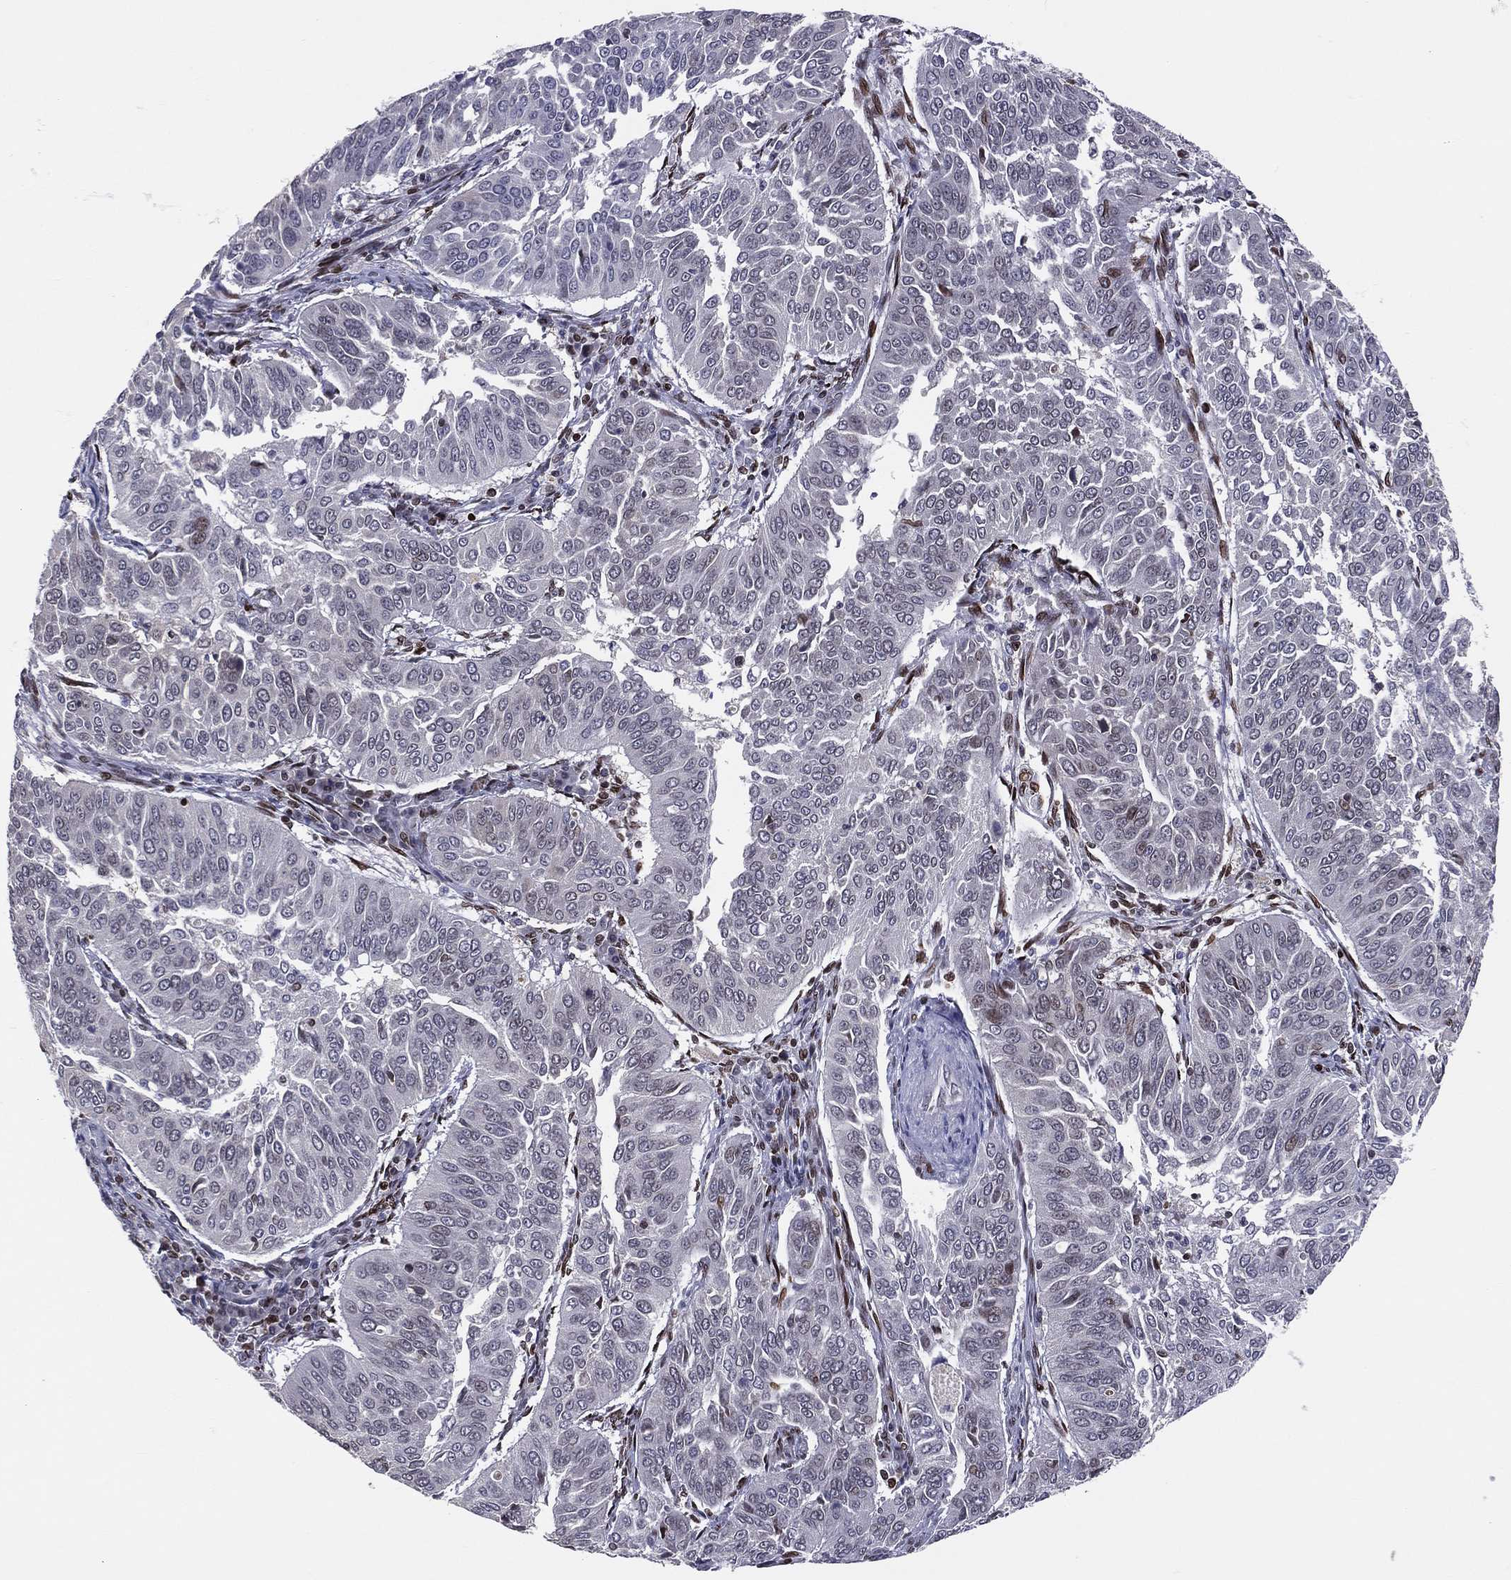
{"staining": {"intensity": "moderate", "quantity": "<25%", "location": "nuclear"}, "tissue": "cervical cancer", "cell_type": "Tumor cells", "image_type": "cancer", "snomed": [{"axis": "morphology", "description": "Normal tissue, NOS"}, {"axis": "morphology", "description": "Squamous cell carcinoma, NOS"}, {"axis": "topography", "description": "Cervix"}], "caption": "A micrograph showing moderate nuclear staining in approximately <25% of tumor cells in cervical cancer (squamous cell carcinoma), as visualized by brown immunohistochemical staining.", "gene": "DBF4B", "patient": {"sex": "female", "age": 39}}